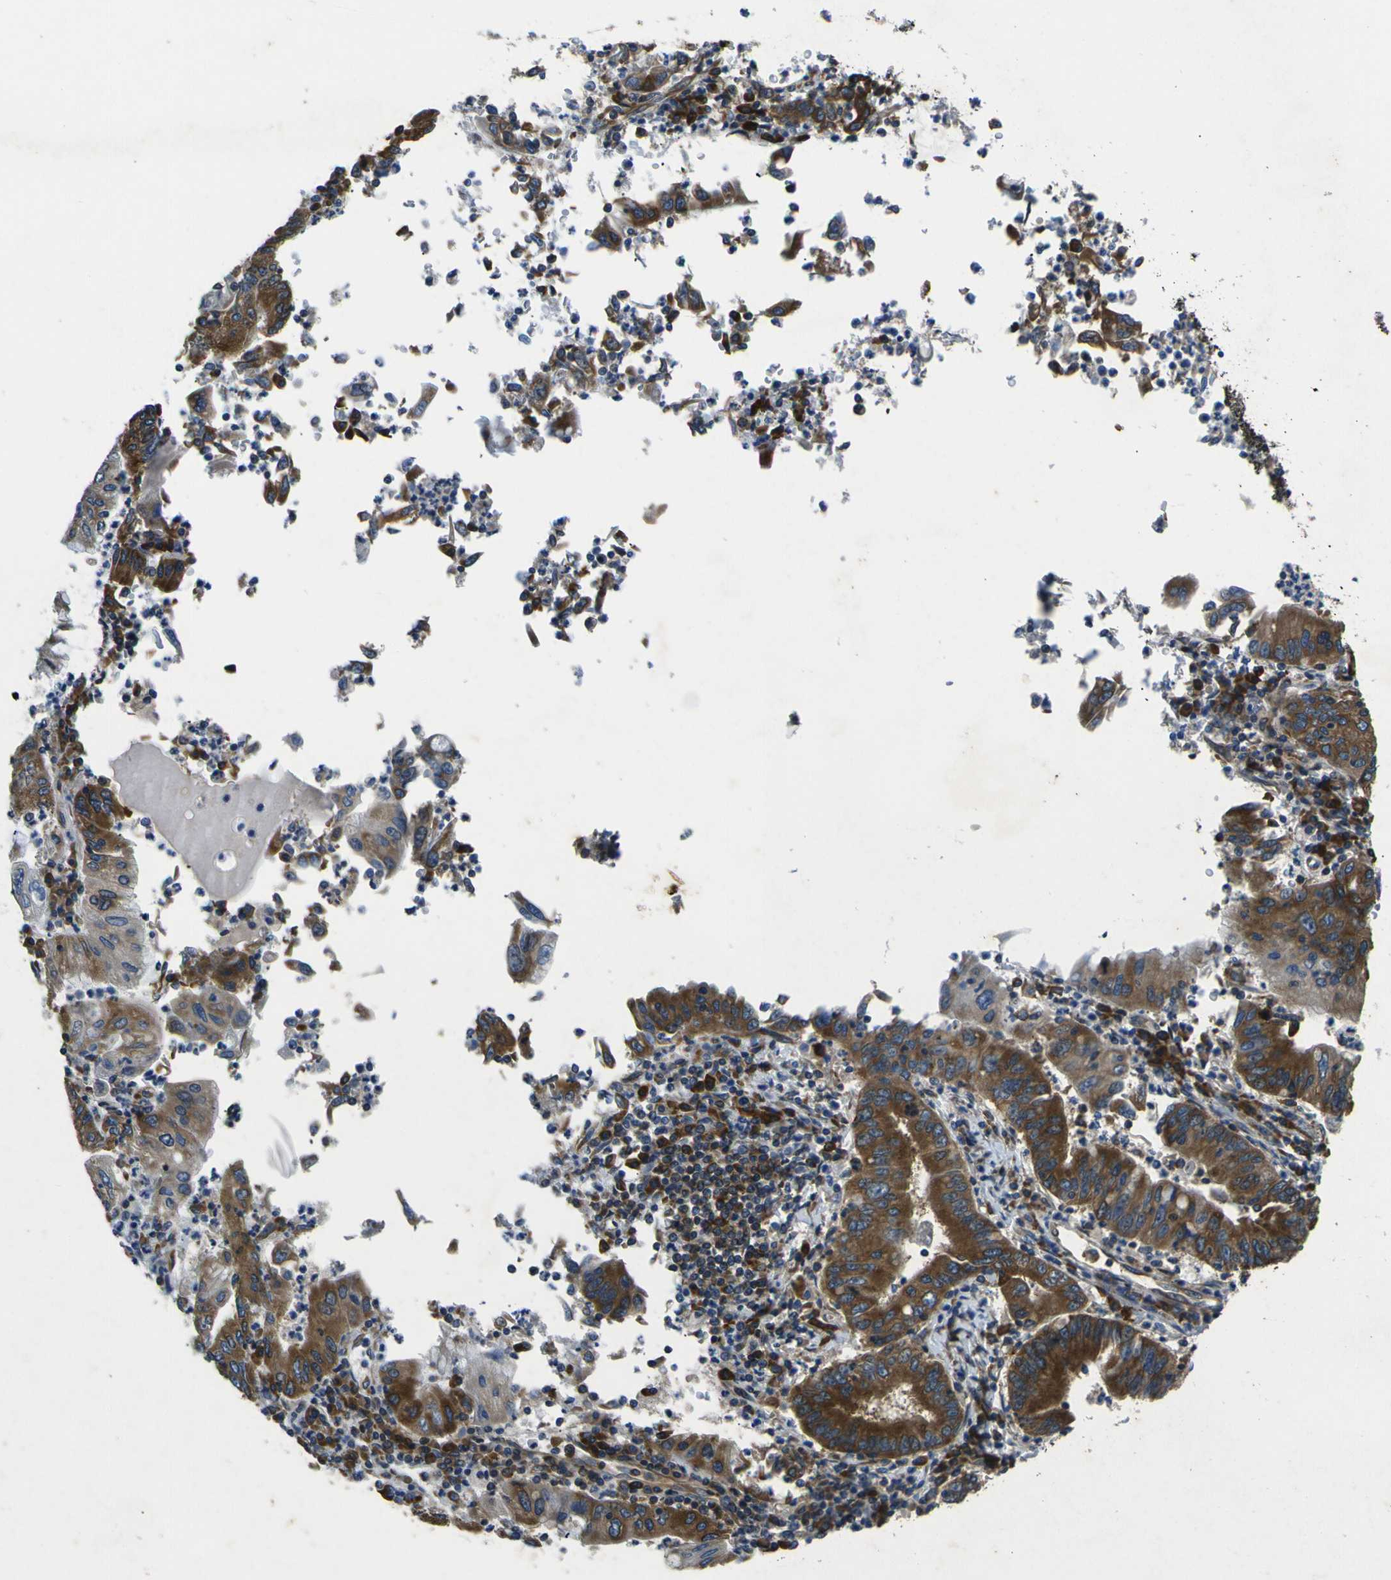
{"staining": {"intensity": "strong", "quantity": ">75%", "location": "cytoplasmic/membranous"}, "tissue": "stomach cancer", "cell_type": "Tumor cells", "image_type": "cancer", "snomed": [{"axis": "morphology", "description": "Normal tissue, NOS"}, {"axis": "morphology", "description": "Adenocarcinoma, NOS"}, {"axis": "topography", "description": "Esophagus"}, {"axis": "topography", "description": "Stomach, upper"}, {"axis": "topography", "description": "Peripheral nerve tissue"}], "caption": "Stomach adenocarcinoma stained with DAB immunohistochemistry exhibits high levels of strong cytoplasmic/membranous positivity in about >75% of tumor cells. (Stains: DAB in brown, nuclei in blue, Microscopy: brightfield microscopy at high magnification).", "gene": "RPSA", "patient": {"sex": "male", "age": 62}}